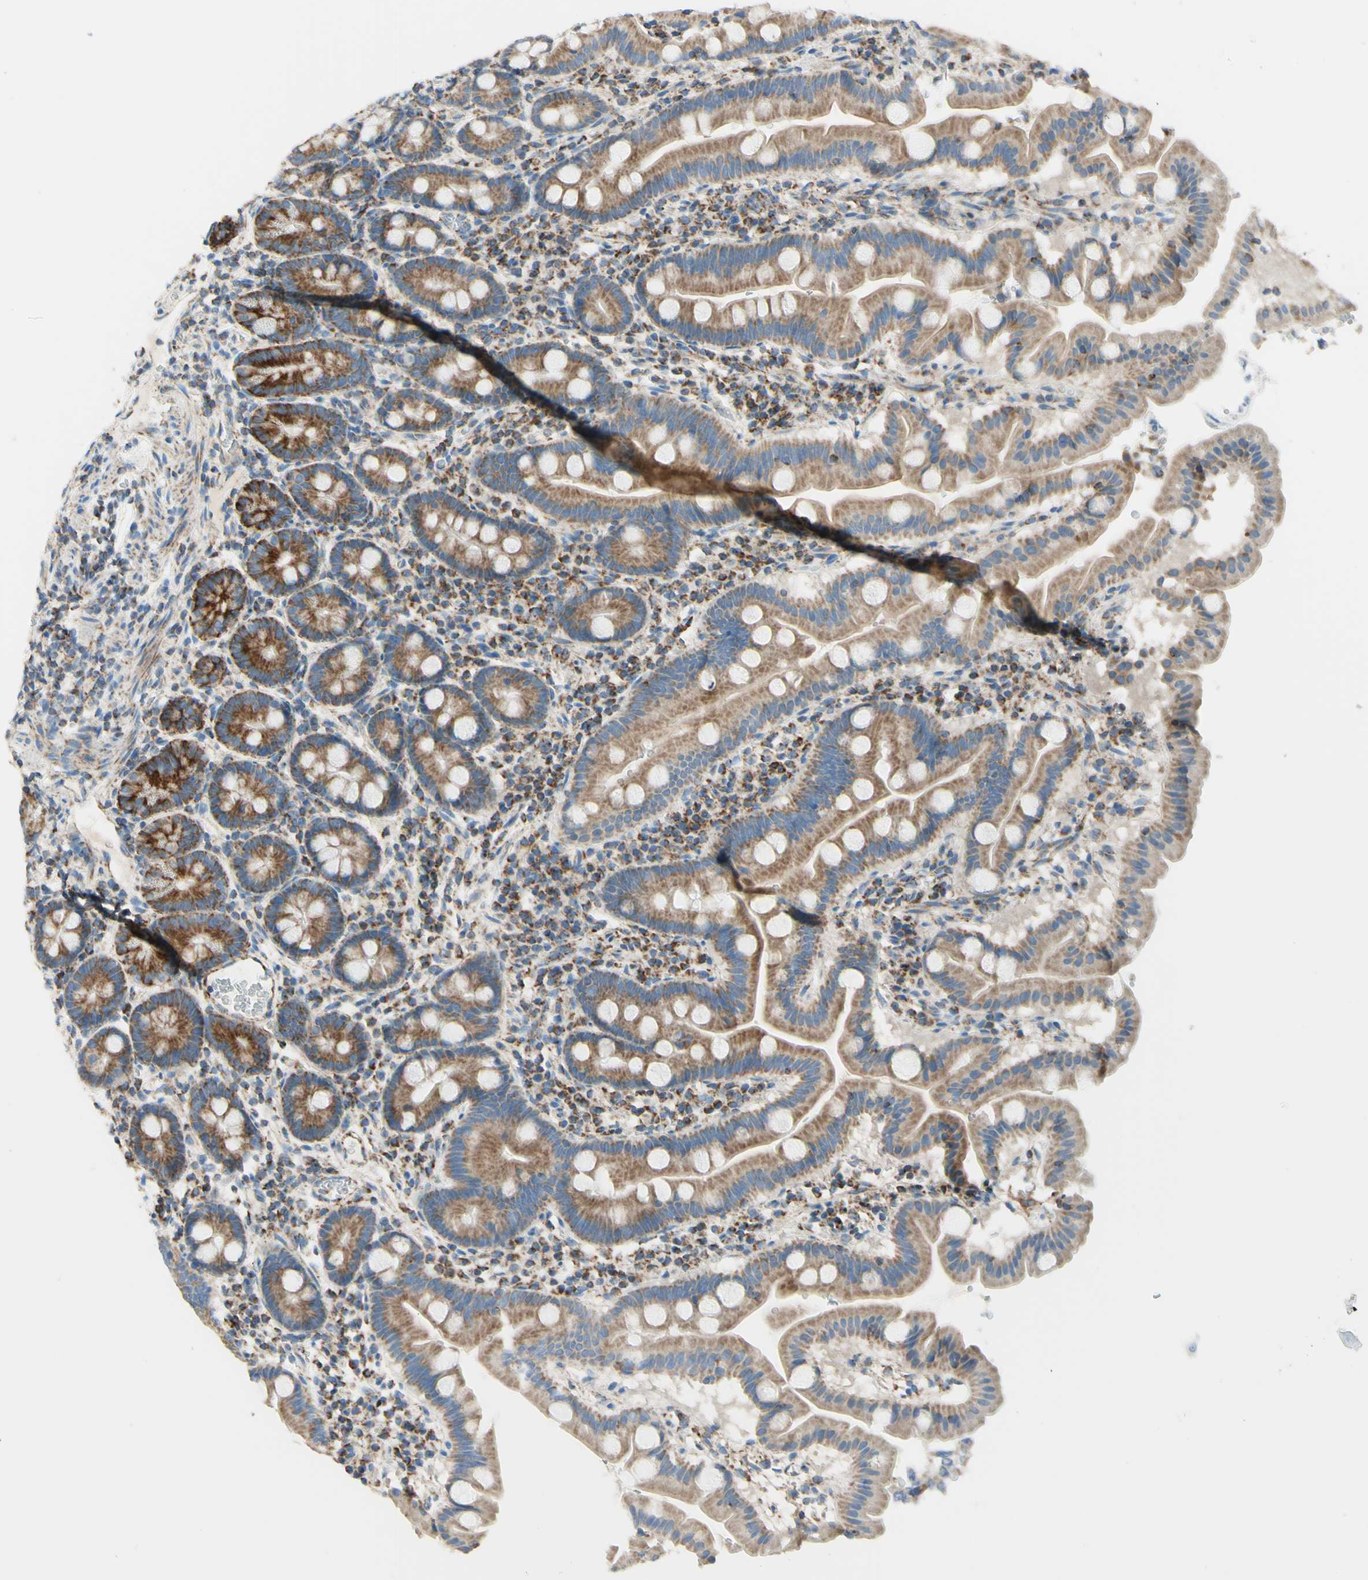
{"staining": {"intensity": "moderate", "quantity": ">75%", "location": "cytoplasmic/membranous"}, "tissue": "duodenum", "cell_type": "Glandular cells", "image_type": "normal", "snomed": [{"axis": "morphology", "description": "Normal tissue, NOS"}, {"axis": "topography", "description": "Duodenum"}], "caption": "Glandular cells display medium levels of moderate cytoplasmic/membranous staining in about >75% of cells in benign duodenum. (DAB IHC with brightfield microscopy, high magnification).", "gene": "ARMC10", "patient": {"sex": "male", "age": 50}}